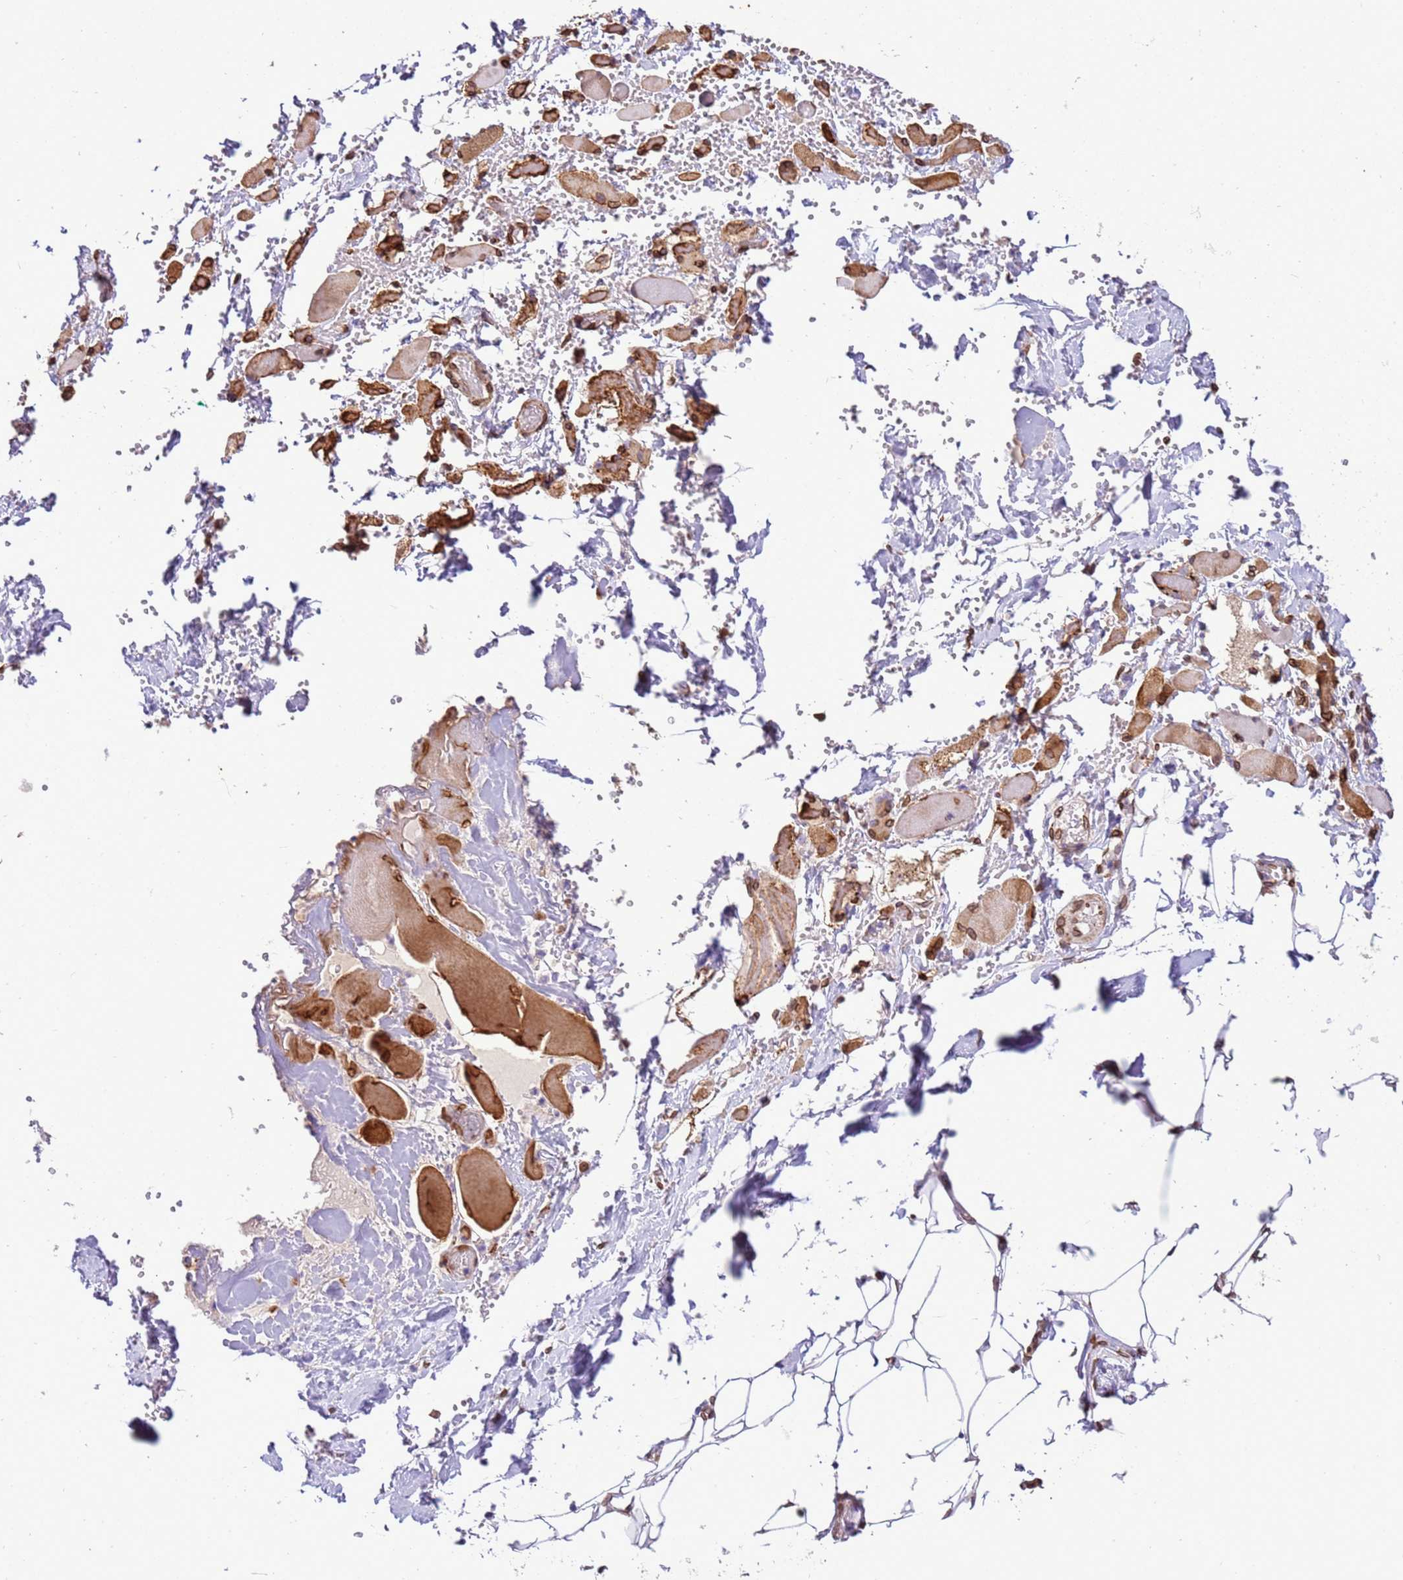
{"staining": {"intensity": "moderate", "quantity": "25%-75%", "location": "cytoplasmic/membranous,nuclear"}, "tissue": "skeletal muscle", "cell_type": "Myocytes", "image_type": "normal", "snomed": [{"axis": "morphology", "description": "Normal tissue, NOS"}, {"axis": "morphology", "description": "Basal cell carcinoma"}, {"axis": "topography", "description": "Skeletal muscle"}], "caption": "Protein staining of normal skeletal muscle displays moderate cytoplasmic/membranous,nuclear positivity in about 25%-75% of myocytes.", "gene": "TMEM47", "patient": {"sex": "female", "age": 64}}